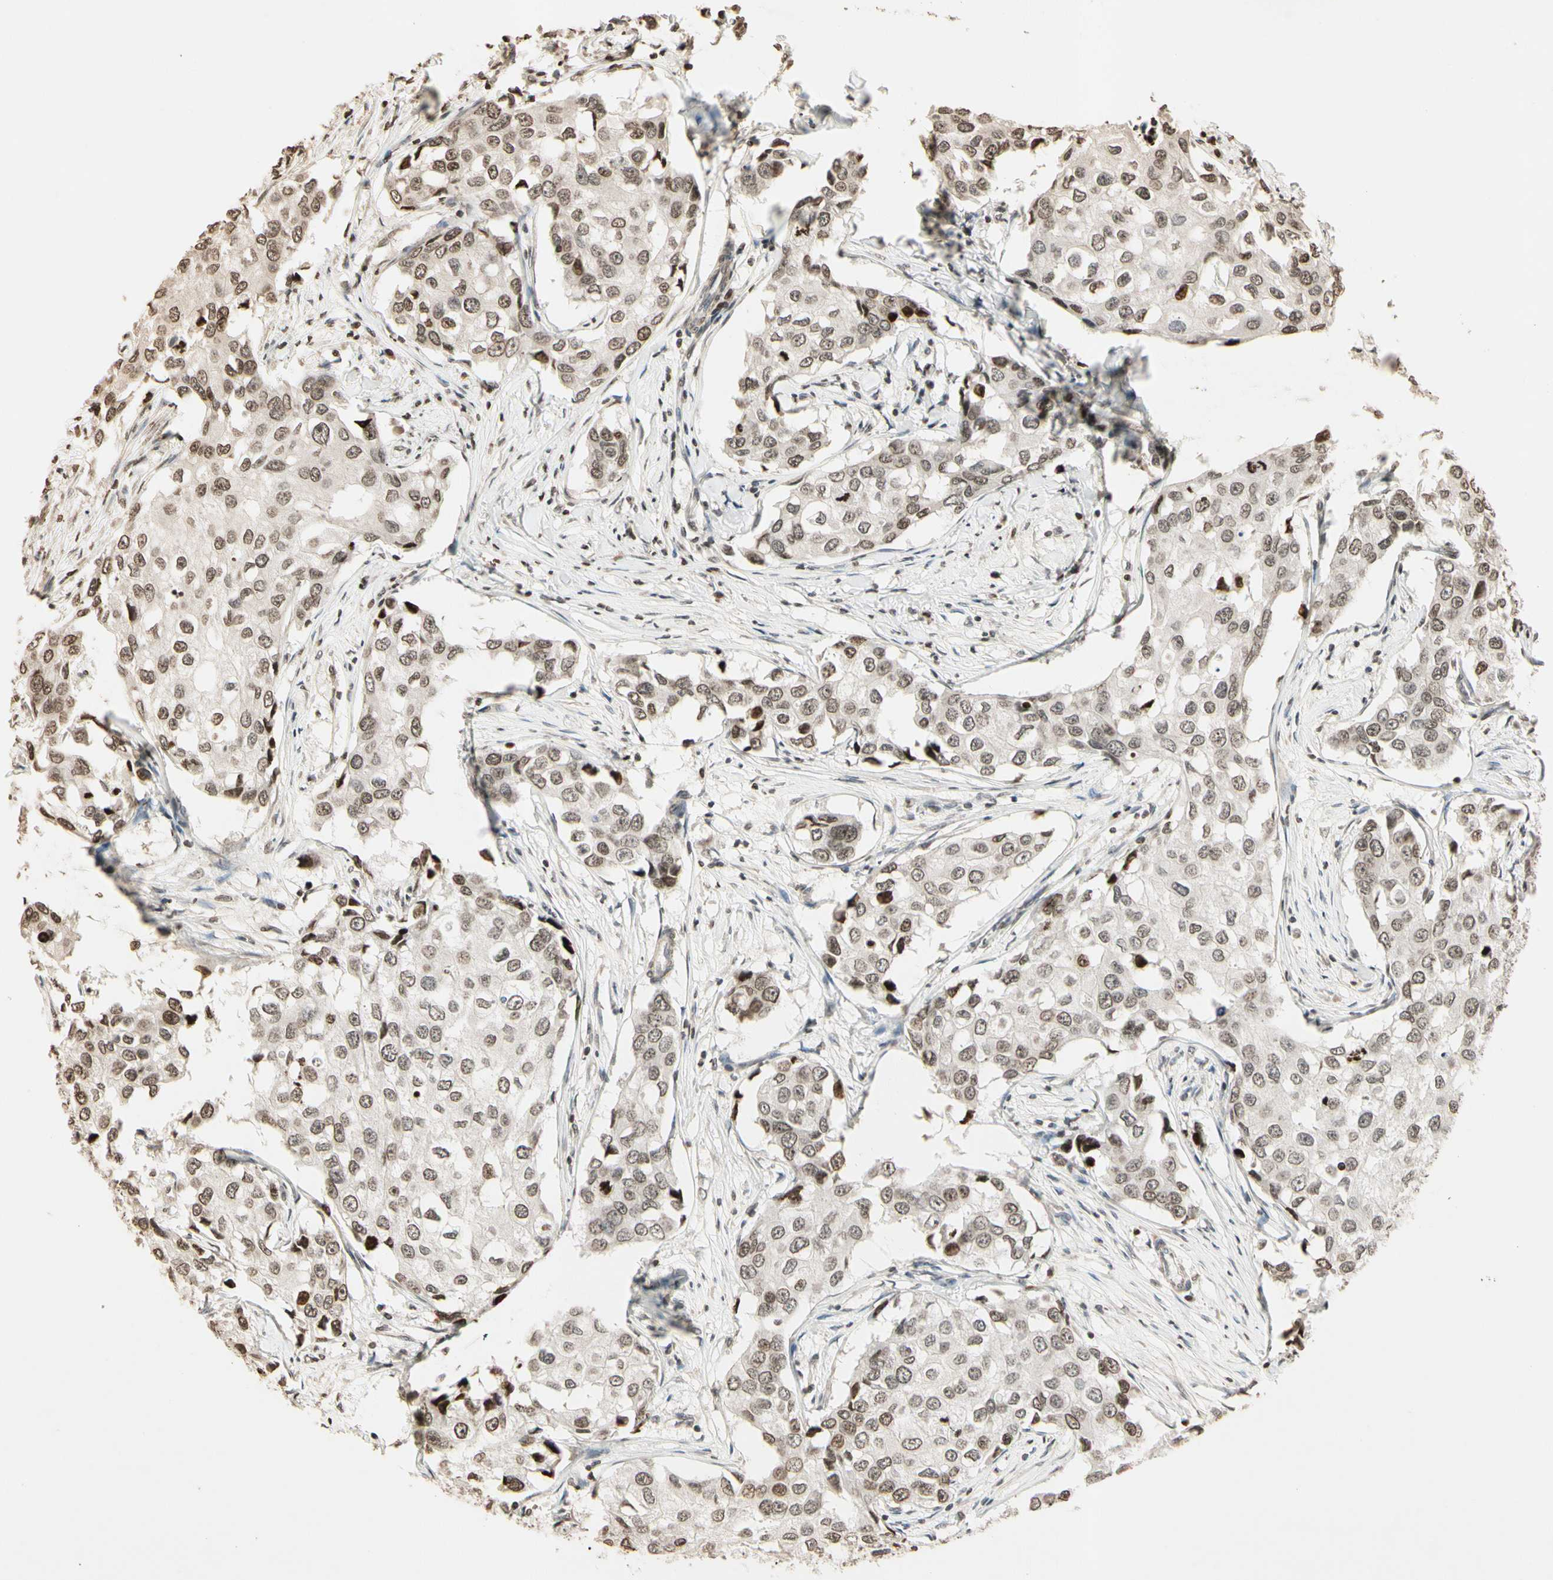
{"staining": {"intensity": "weak", "quantity": "25%-75%", "location": "nuclear"}, "tissue": "breast cancer", "cell_type": "Tumor cells", "image_type": "cancer", "snomed": [{"axis": "morphology", "description": "Duct carcinoma"}, {"axis": "topography", "description": "Breast"}], "caption": "The image demonstrates a brown stain indicating the presence of a protein in the nuclear of tumor cells in infiltrating ductal carcinoma (breast).", "gene": "TOP1", "patient": {"sex": "female", "age": 27}}